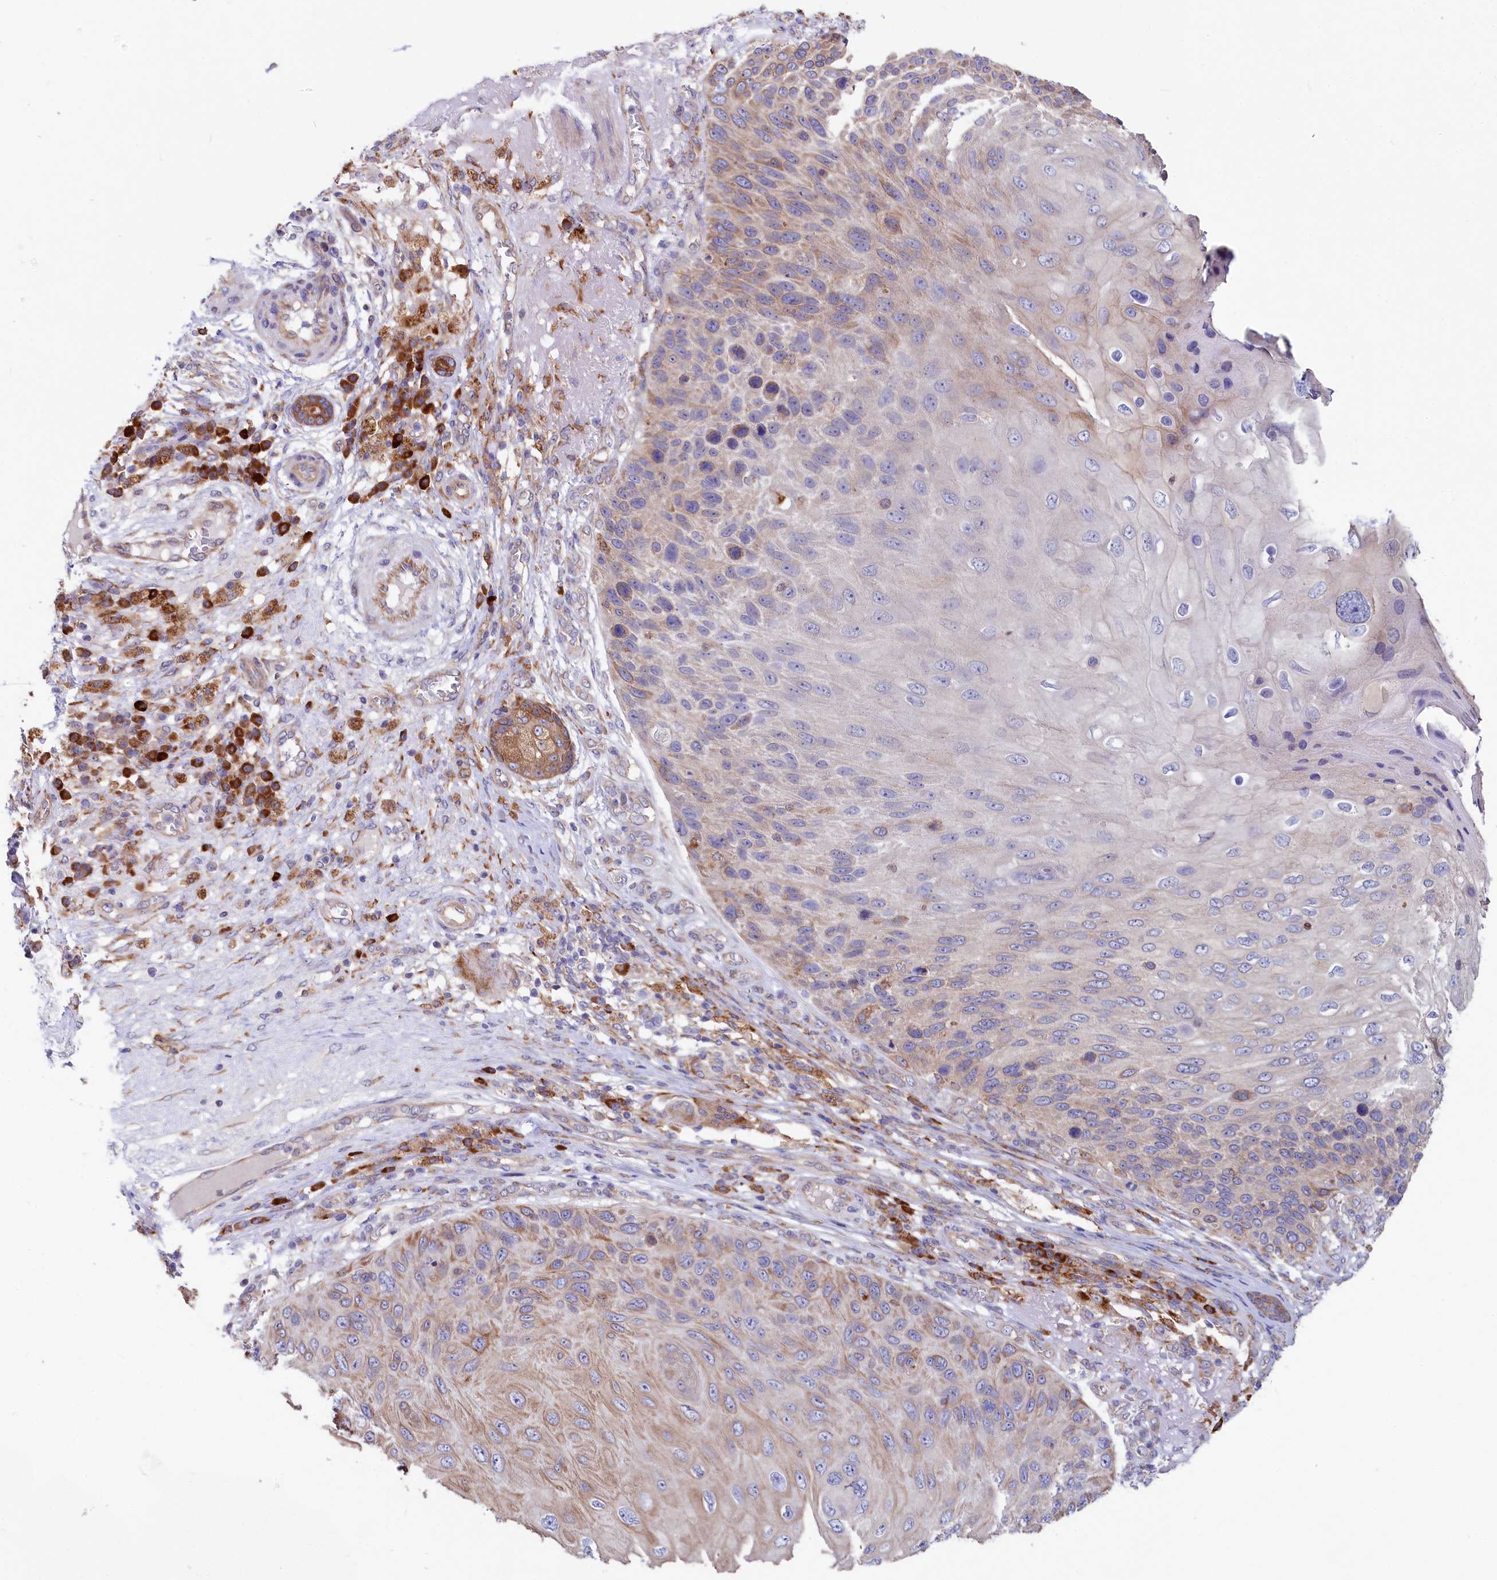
{"staining": {"intensity": "moderate", "quantity": "<25%", "location": "cytoplasmic/membranous"}, "tissue": "skin cancer", "cell_type": "Tumor cells", "image_type": "cancer", "snomed": [{"axis": "morphology", "description": "Squamous cell carcinoma, NOS"}, {"axis": "topography", "description": "Skin"}], "caption": "Protein expression analysis of skin squamous cell carcinoma exhibits moderate cytoplasmic/membranous expression in approximately <25% of tumor cells. (DAB IHC, brown staining for protein, blue staining for nuclei).", "gene": "CHID1", "patient": {"sex": "female", "age": 88}}